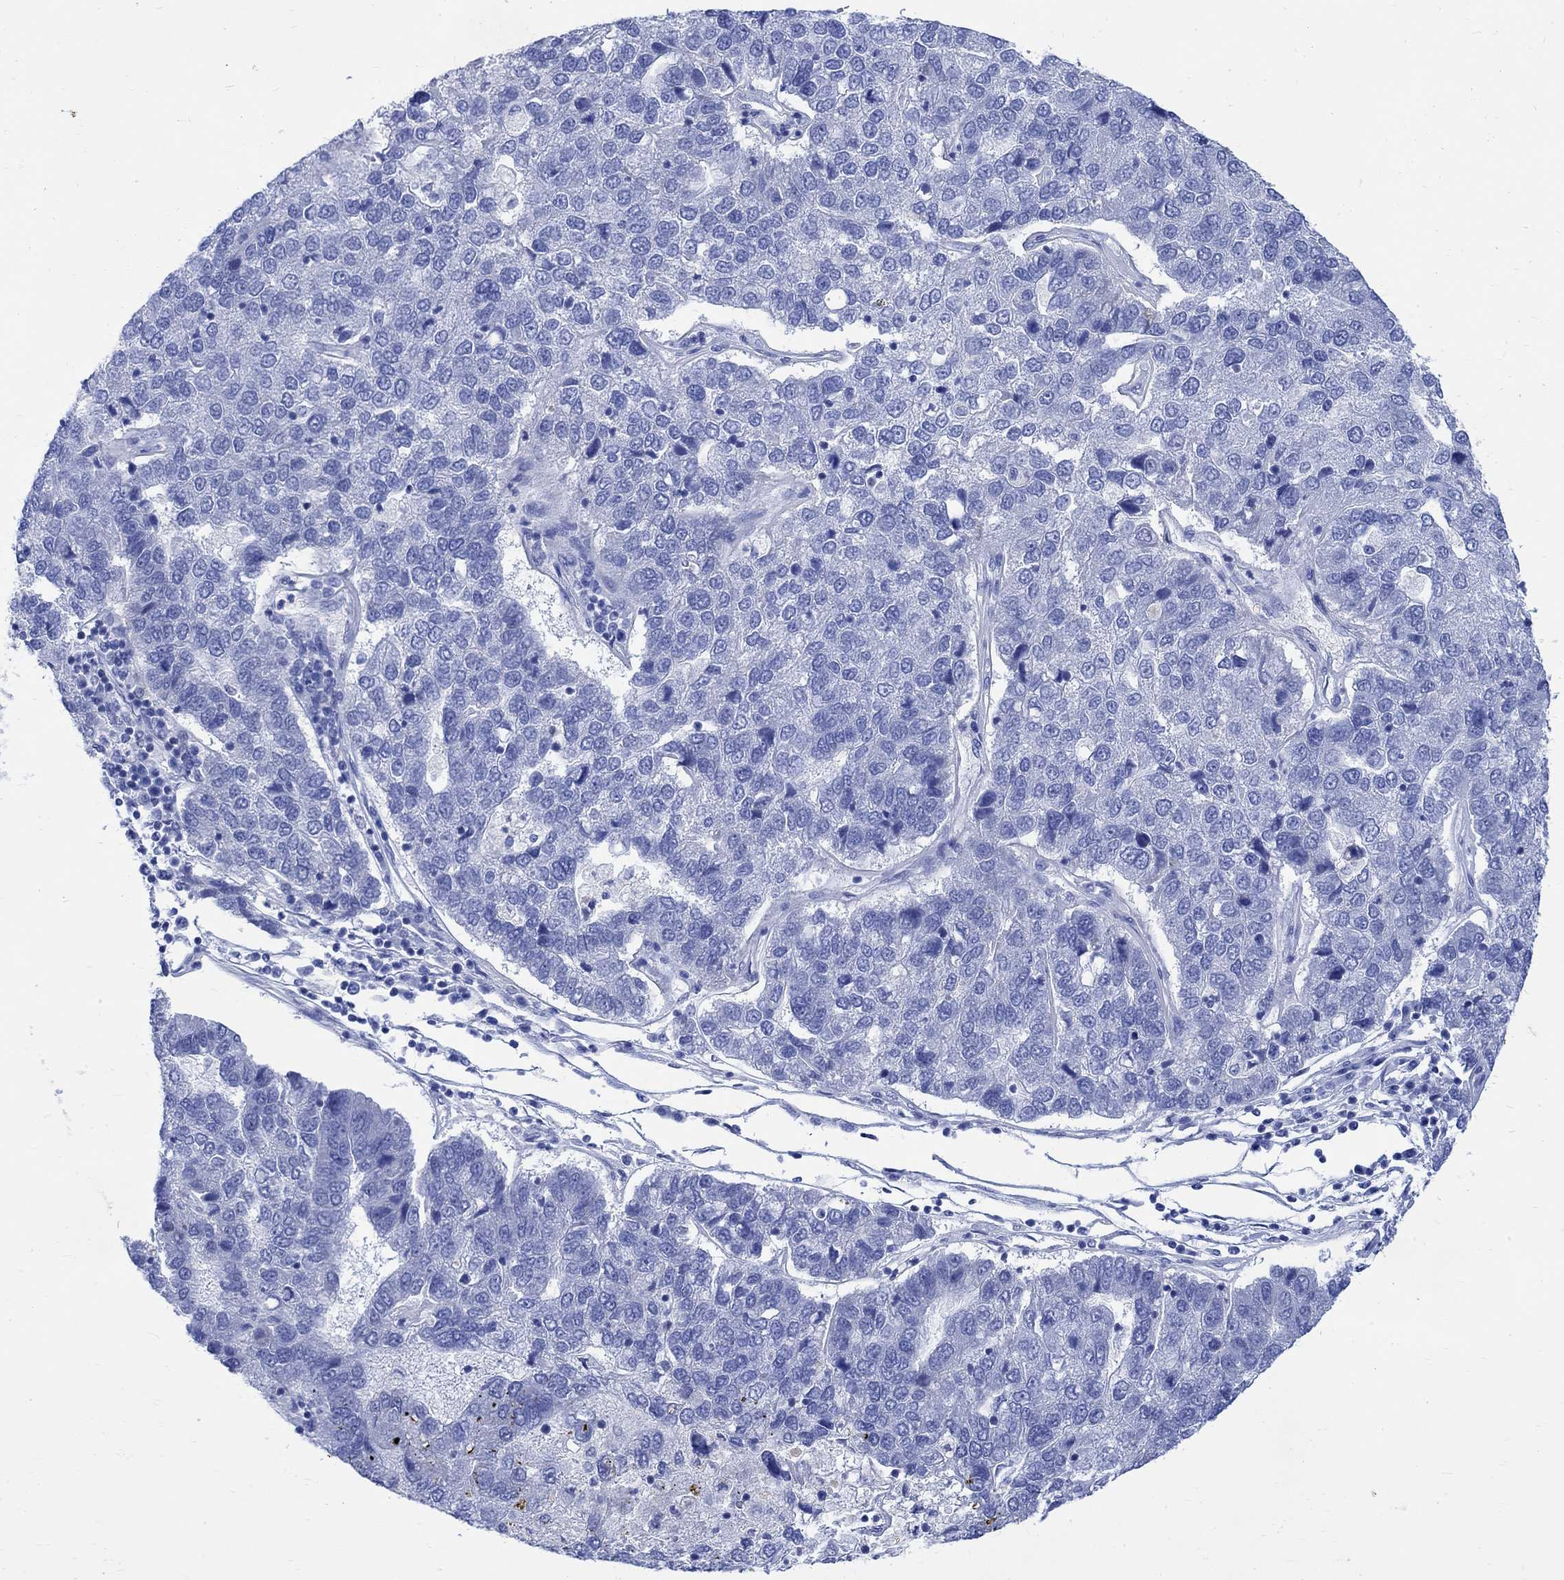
{"staining": {"intensity": "negative", "quantity": "none", "location": "none"}, "tissue": "pancreatic cancer", "cell_type": "Tumor cells", "image_type": "cancer", "snomed": [{"axis": "morphology", "description": "Adenocarcinoma, NOS"}, {"axis": "topography", "description": "Pancreas"}], "caption": "A histopathology image of human pancreatic cancer (adenocarcinoma) is negative for staining in tumor cells.", "gene": "CPLX2", "patient": {"sex": "female", "age": 61}}